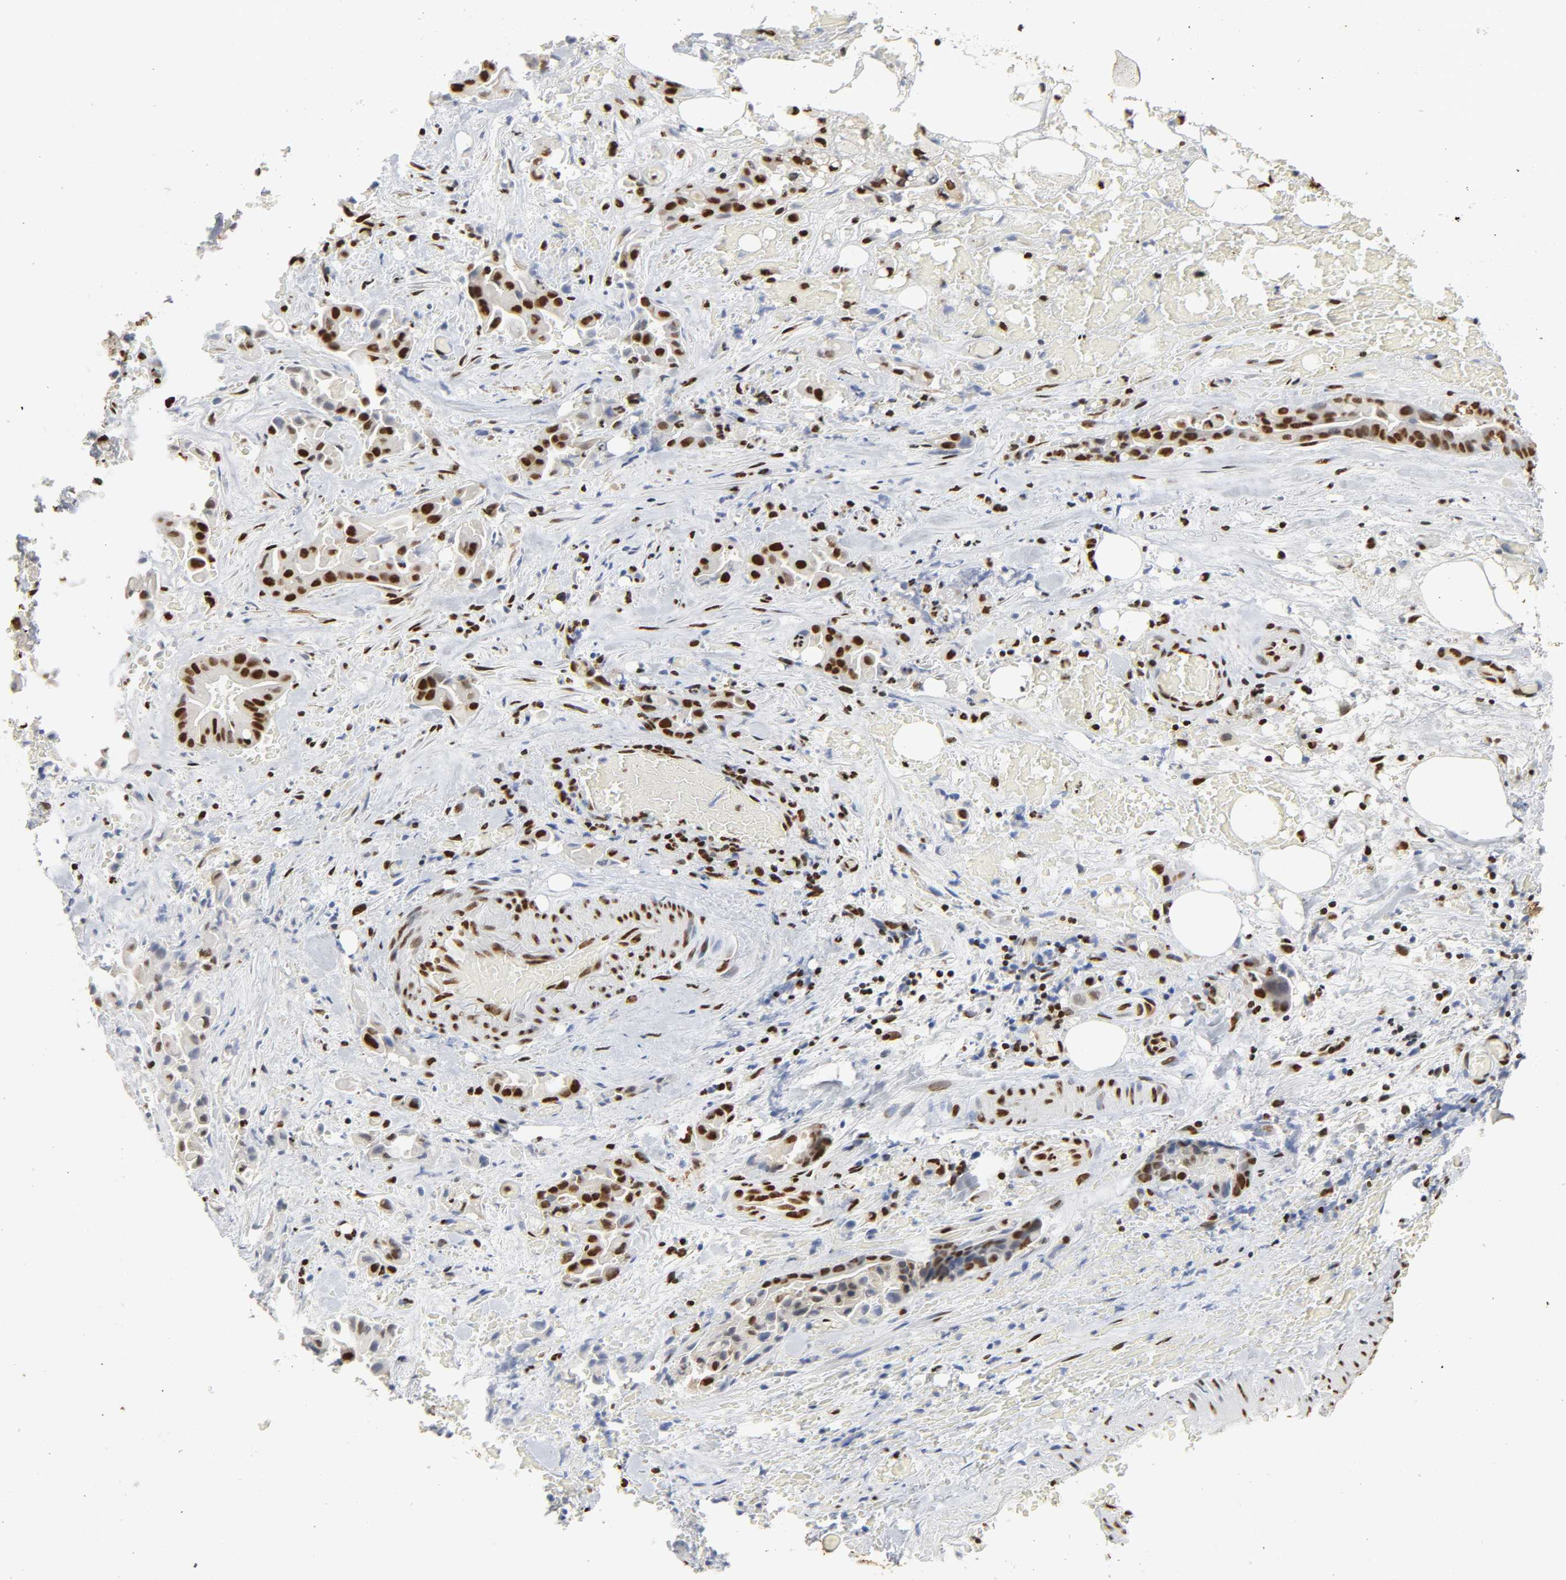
{"staining": {"intensity": "strong", "quantity": ">75%", "location": "nuclear"}, "tissue": "liver cancer", "cell_type": "Tumor cells", "image_type": "cancer", "snomed": [{"axis": "morphology", "description": "Cholangiocarcinoma"}, {"axis": "topography", "description": "Liver"}], "caption": "Immunohistochemistry histopathology image of human liver cancer stained for a protein (brown), which reveals high levels of strong nuclear expression in approximately >75% of tumor cells.", "gene": "HNRNPC", "patient": {"sex": "female", "age": 68}}